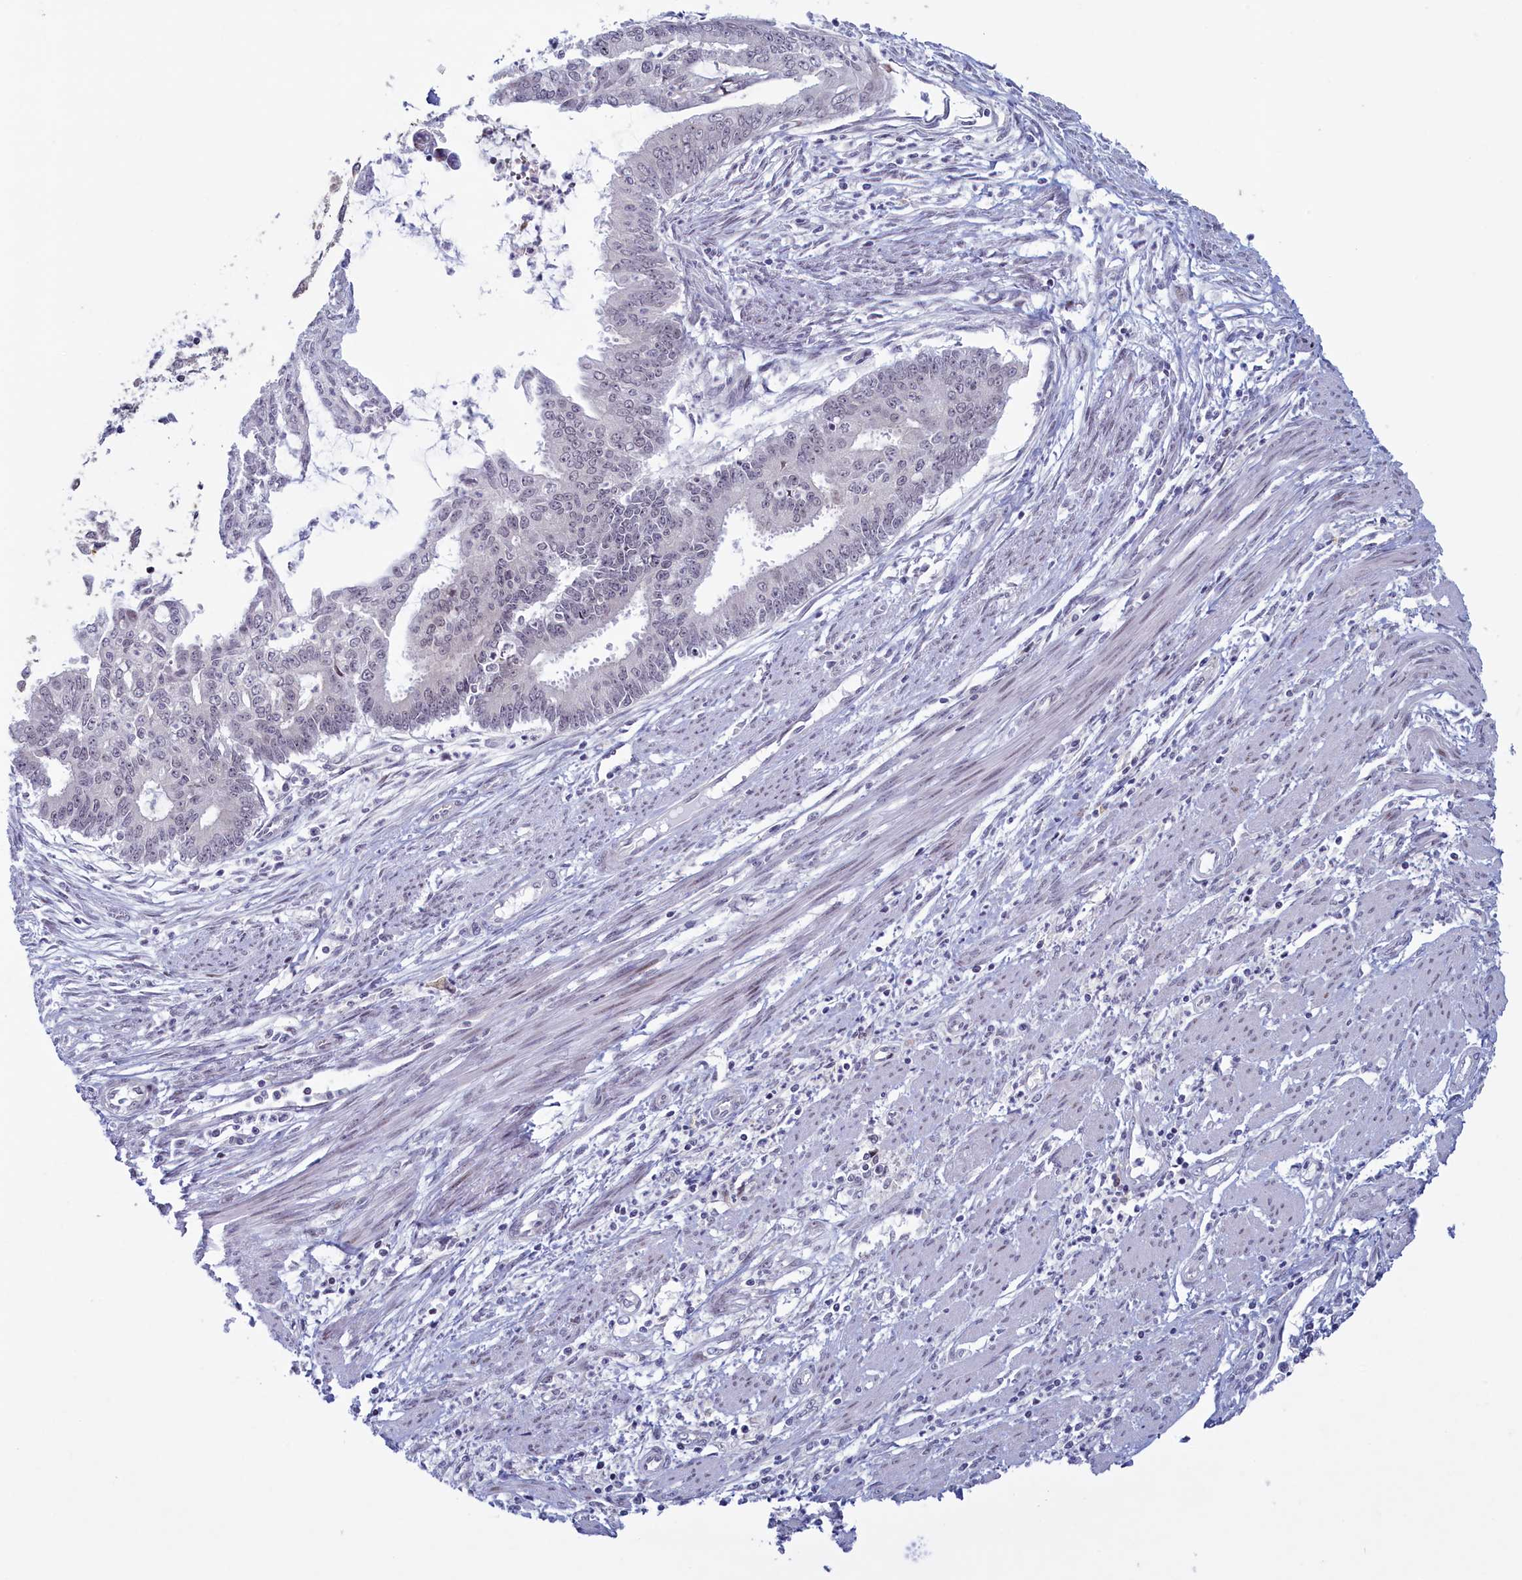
{"staining": {"intensity": "negative", "quantity": "none", "location": "none"}, "tissue": "endometrial cancer", "cell_type": "Tumor cells", "image_type": "cancer", "snomed": [{"axis": "morphology", "description": "Adenocarcinoma, NOS"}, {"axis": "topography", "description": "Endometrium"}], "caption": "Immunohistochemistry (IHC) of human endometrial cancer exhibits no positivity in tumor cells. The staining is performed using DAB brown chromogen with nuclei counter-stained in using hematoxylin.", "gene": "ATF7IP2", "patient": {"sex": "female", "age": 73}}